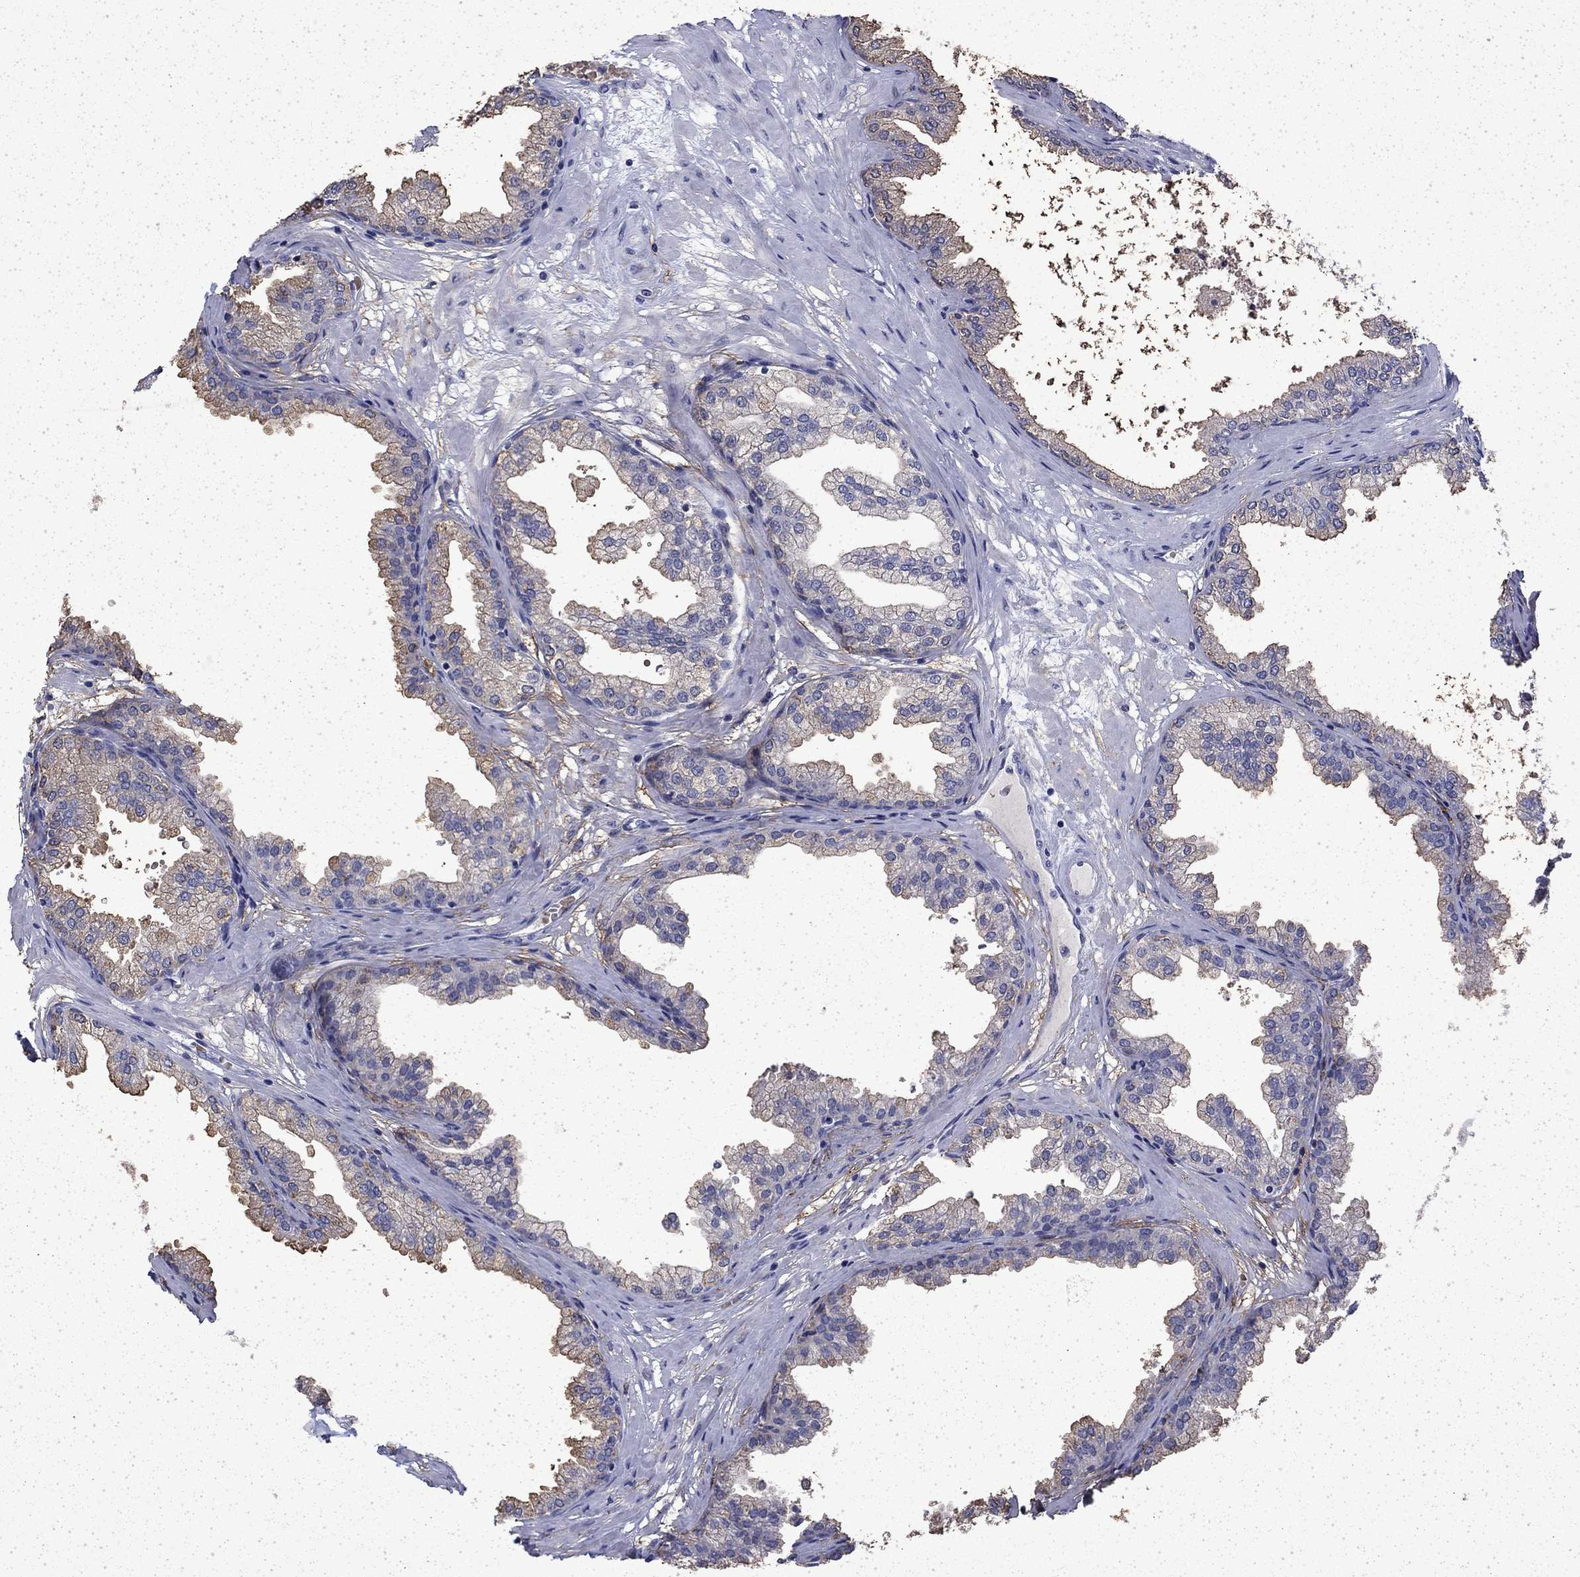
{"staining": {"intensity": "weak", "quantity": "25%-75%", "location": "cytoplasmic/membranous"}, "tissue": "prostate", "cell_type": "Glandular cells", "image_type": "normal", "snomed": [{"axis": "morphology", "description": "Normal tissue, NOS"}, {"axis": "topography", "description": "Prostate"}], "caption": "Prostate stained with a brown dye shows weak cytoplasmic/membranous positive staining in about 25%-75% of glandular cells.", "gene": "ENPP6", "patient": {"sex": "male", "age": 37}}